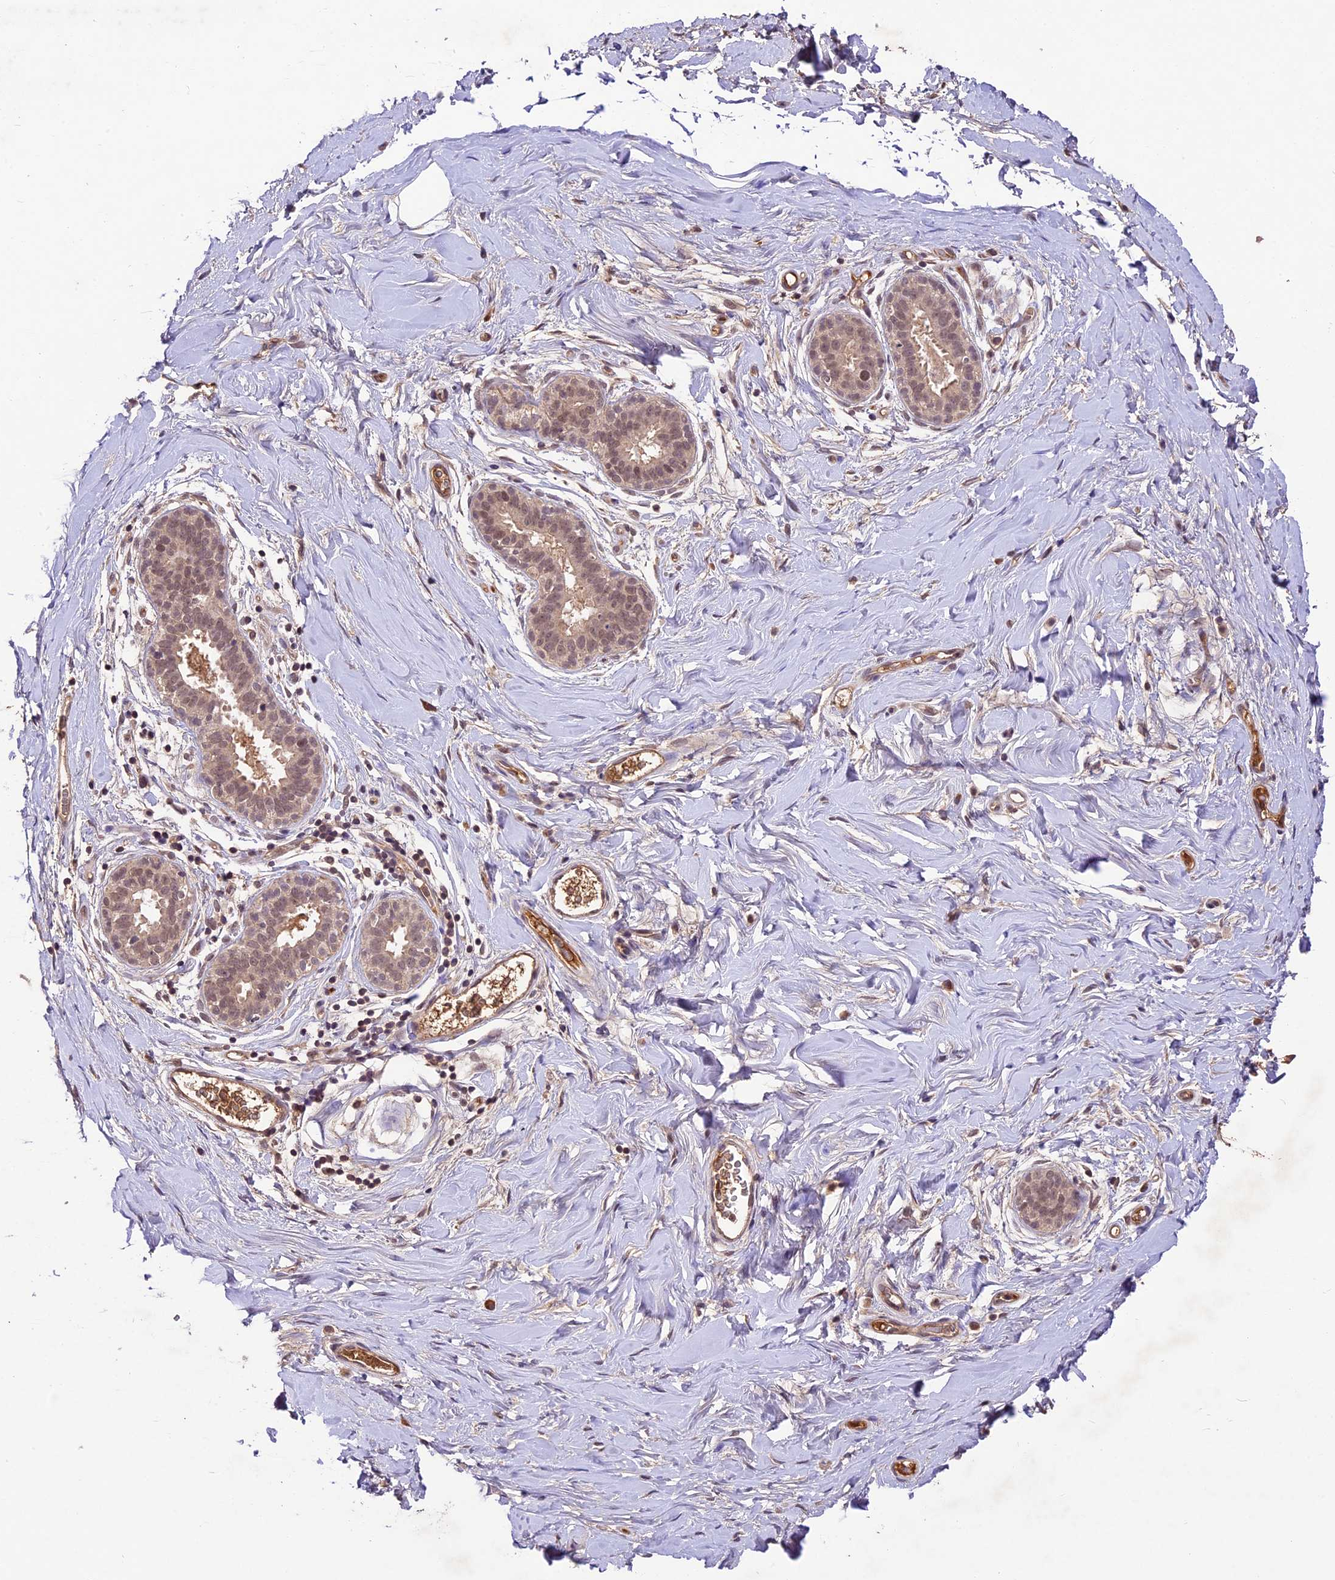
{"staining": {"intensity": "weak", "quantity": ">75%", "location": "nuclear"}, "tissue": "adipose tissue", "cell_type": "Adipocytes", "image_type": "normal", "snomed": [{"axis": "morphology", "description": "Normal tissue, NOS"}, {"axis": "topography", "description": "Breast"}], "caption": "IHC of unremarkable human adipose tissue displays low levels of weak nuclear positivity in approximately >75% of adipocytes.", "gene": "ATP10A", "patient": {"sex": "female", "age": 26}}